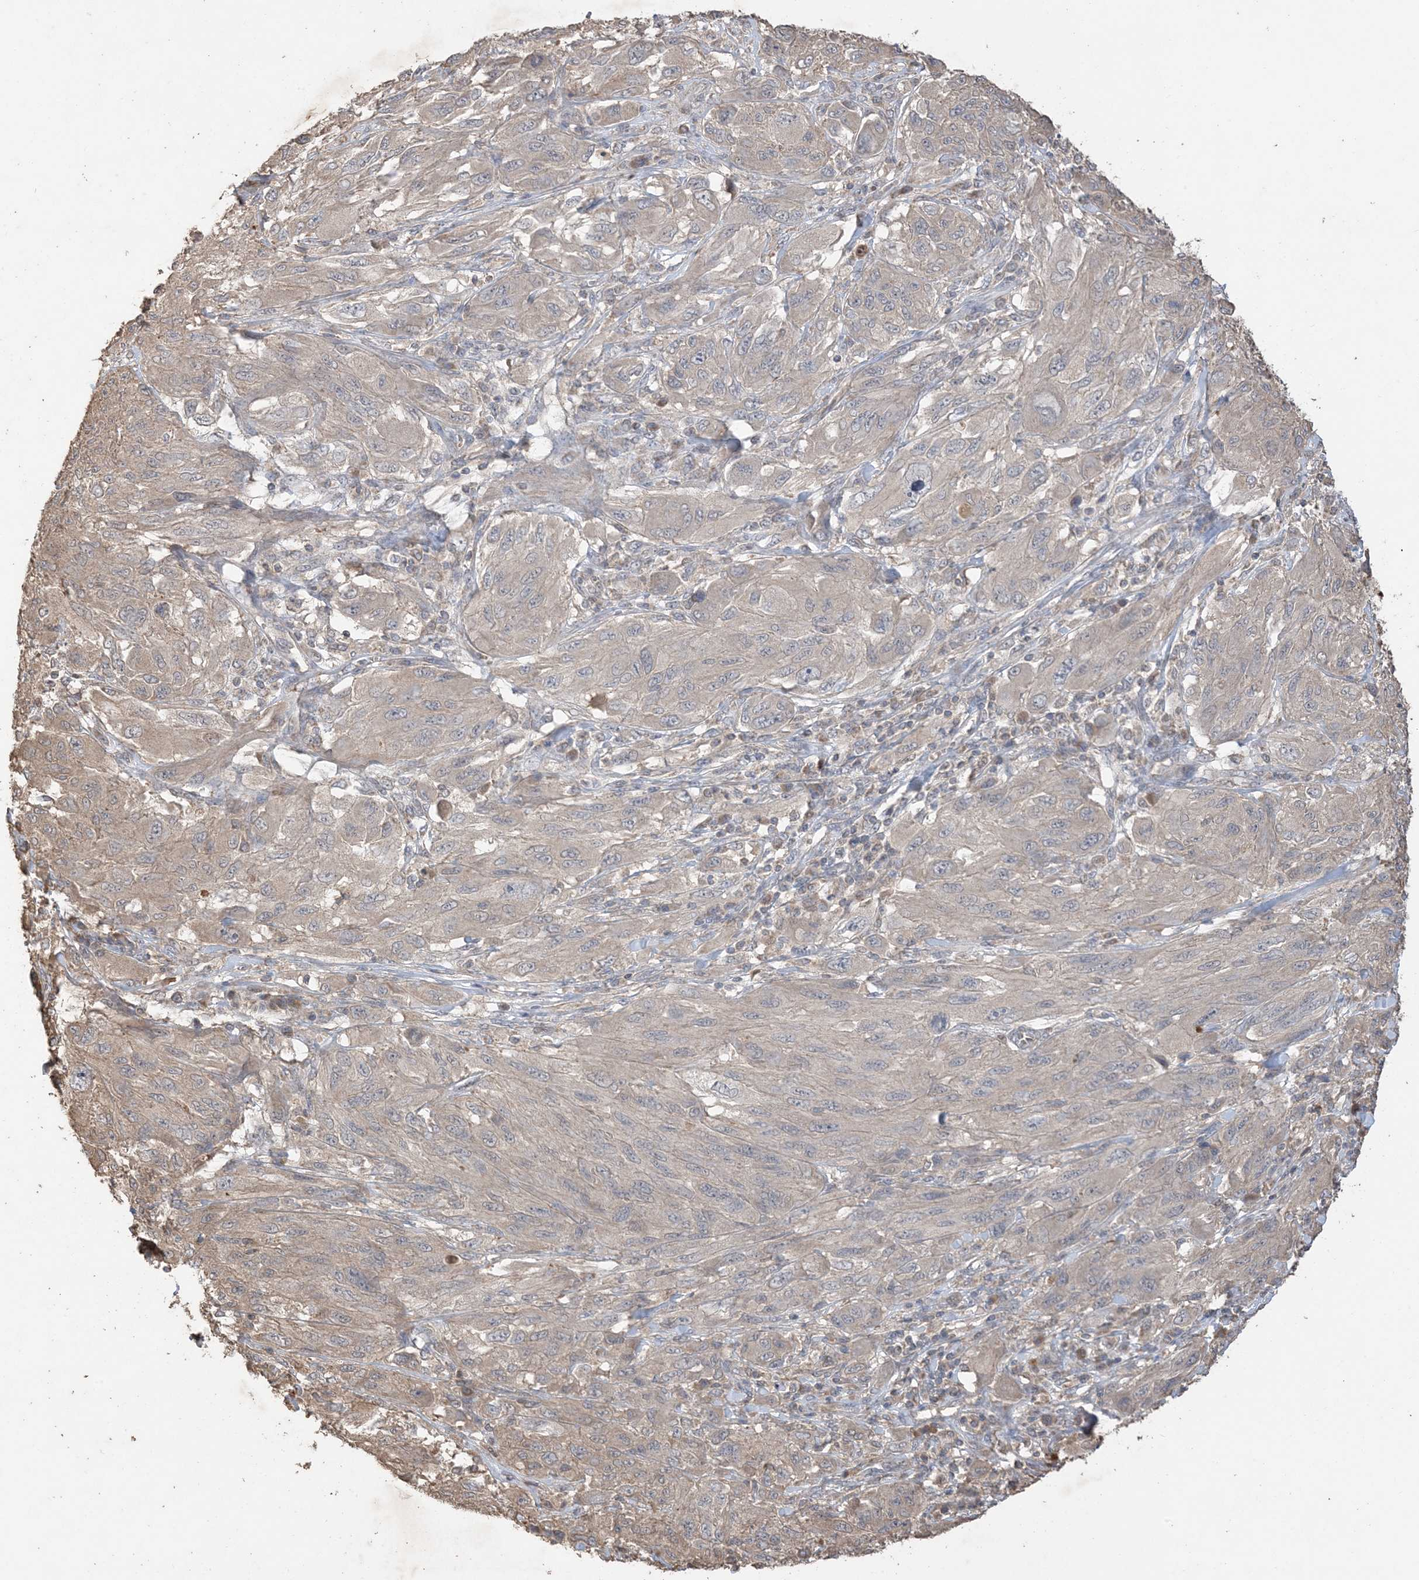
{"staining": {"intensity": "weak", "quantity": "<25%", "location": "cytoplasmic/membranous"}, "tissue": "melanoma", "cell_type": "Tumor cells", "image_type": "cancer", "snomed": [{"axis": "morphology", "description": "Malignant melanoma, NOS"}, {"axis": "topography", "description": "Skin"}], "caption": "Immunohistochemistry (IHC) of melanoma displays no expression in tumor cells.", "gene": "HPS4", "patient": {"sex": "female", "age": 91}}